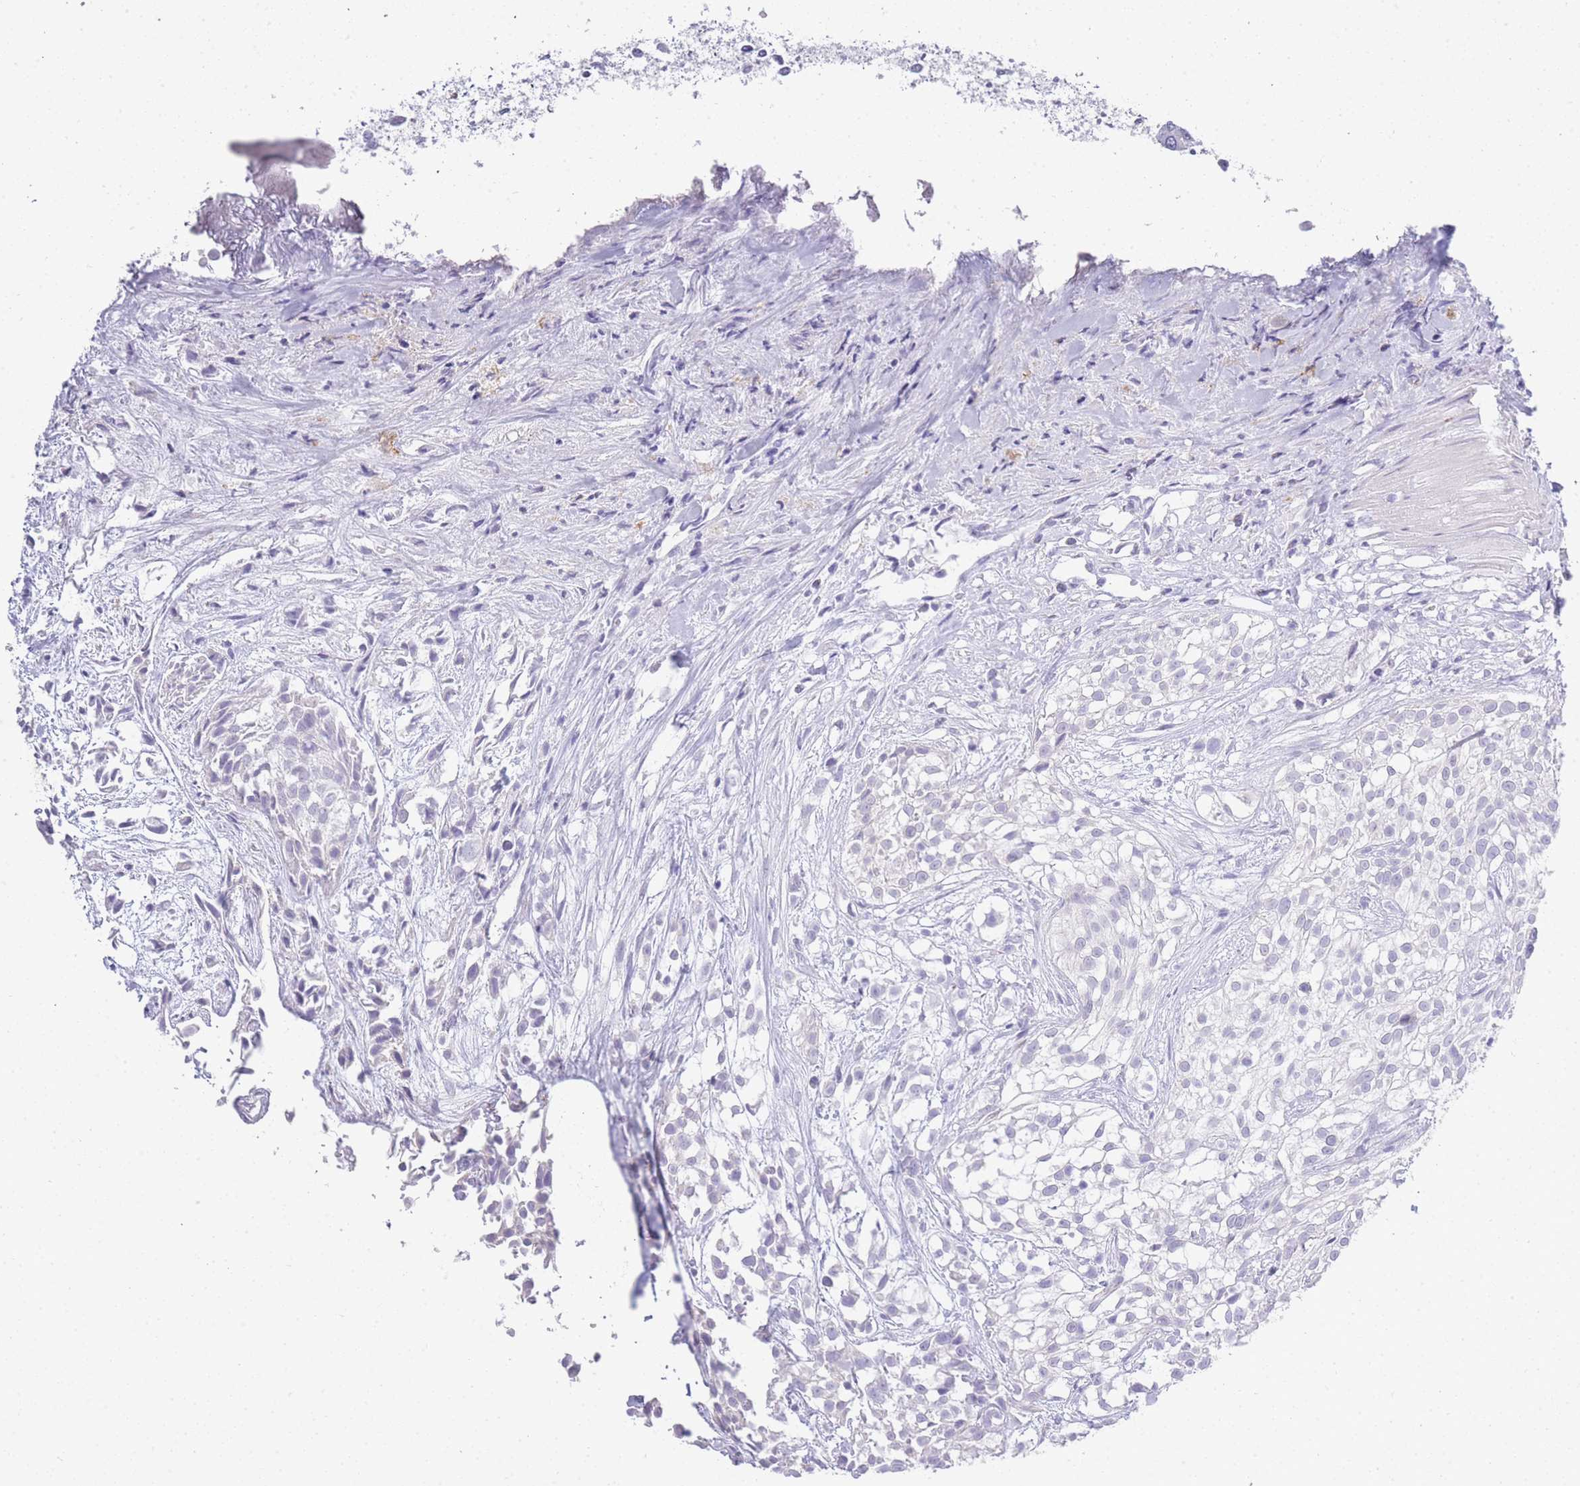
{"staining": {"intensity": "negative", "quantity": "none", "location": "none"}, "tissue": "urothelial cancer", "cell_type": "Tumor cells", "image_type": "cancer", "snomed": [{"axis": "morphology", "description": "Urothelial carcinoma, High grade"}, {"axis": "topography", "description": "Urinary bladder"}], "caption": "There is no significant expression in tumor cells of urothelial cancer.", "gene": "RHO", "patient": {"sex": "male", "age": 56}}